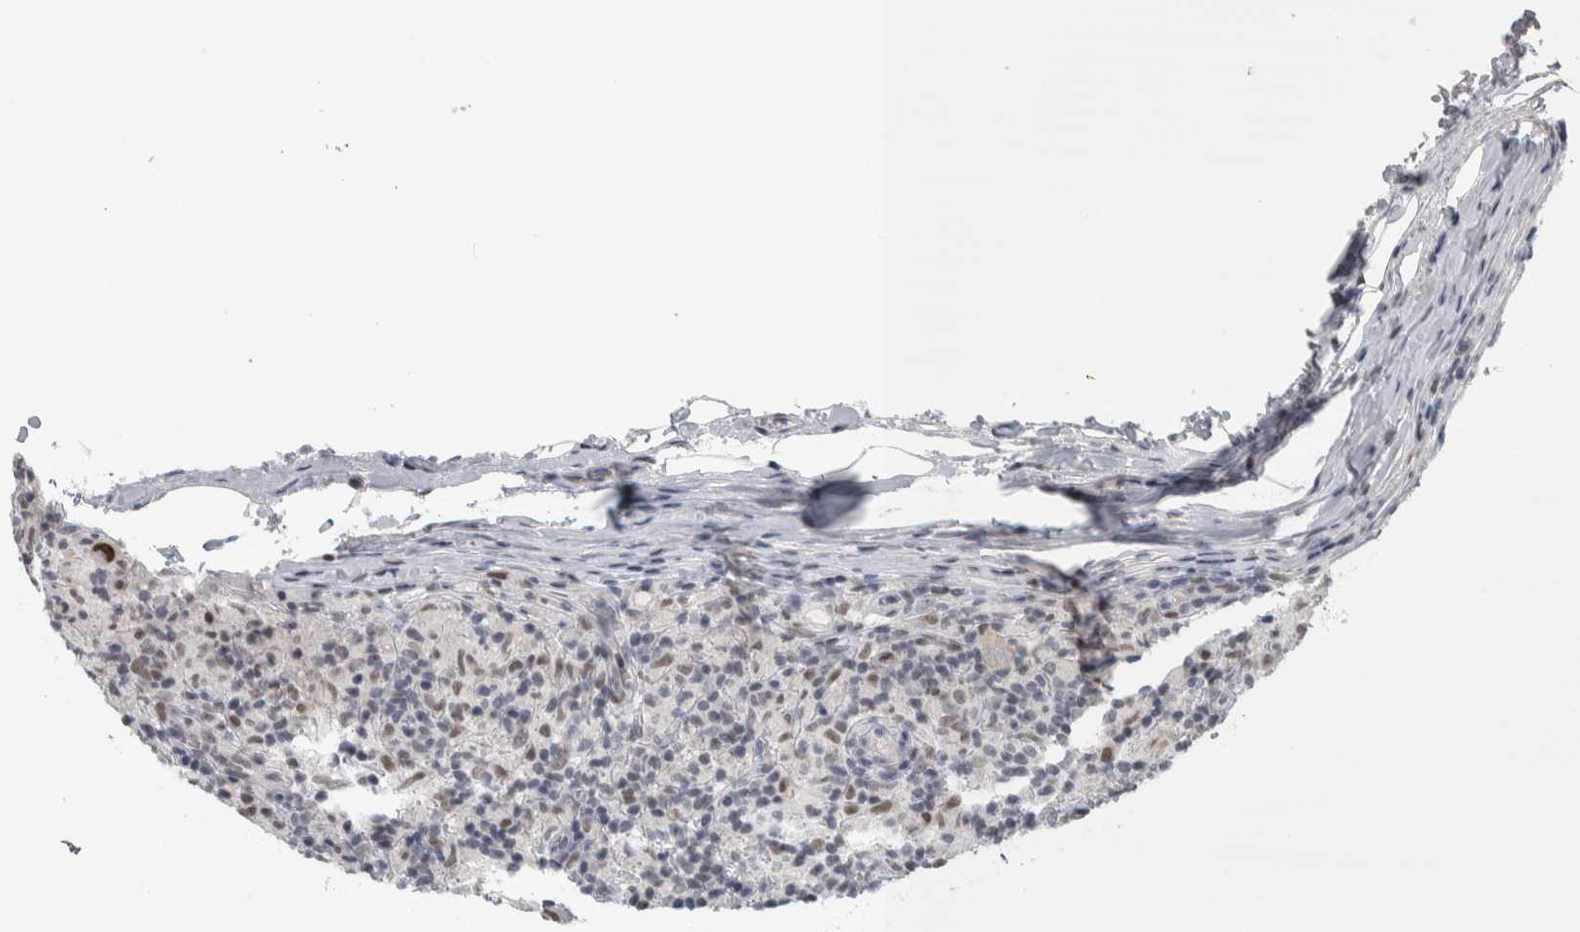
{"staining": {"intensity": "negative", "quantity": "none", "location": "none"}, "tissue": "lymphoma", "cell_type": "Tumor cells", "image_type": "cancer", "snomed": [{"axis": "morphology", "description": "Hodgkin's disease, NOS"}, {"axis": "topography", "description": "Lymph node"}], "caption": "High magnification brightfield microscopy of lymphoma stained with DAB (3,3'-diaminobenzidine) (brown) and counterstained with hematoxylin (blue): tumor cells show no significant staining.", "gene": "HEXIM2", "patient": {"sex": "male", "age": 70}}